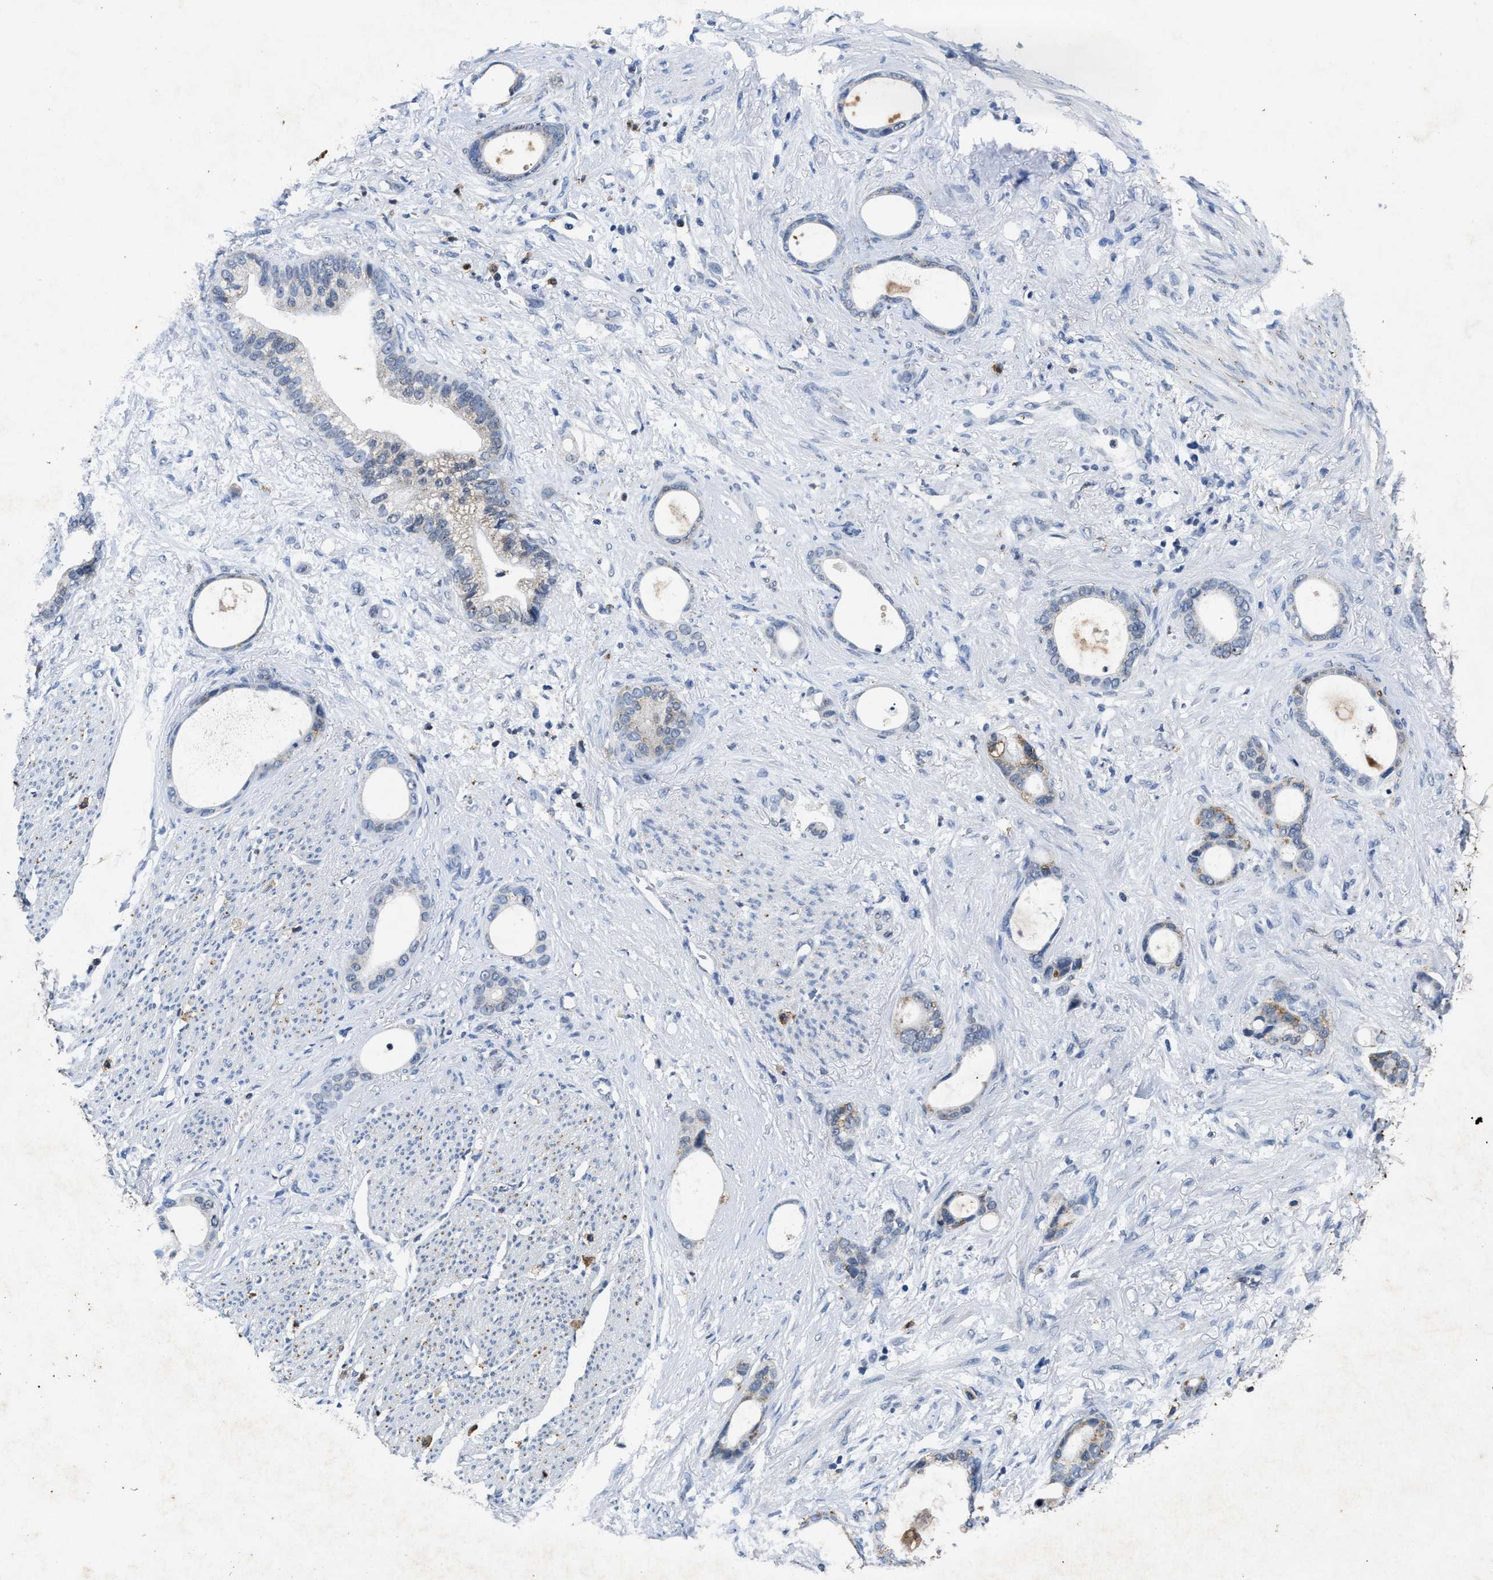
{"staining": {"intensity": "weak", "quantity": "<25%", "location": "cytoplasmic/membranous"}, "tissue": "stomach cancer", "cell_type": "Tumor cells", "image_type": "cancer", "snomed": [{"axis": "morphology", "description": "Adenocarcinoma, NOS"}, {"axis": "topography", "description": "Stomach"}], "caption": "DAB (3,3'-diaminobenzidine) immunohistochemical staining of human stomach adenocarcinoma shows no significant staining in tumor cells. (IHC, brightfield microscopy, high magnification).", "gene": "ACOX1", "patient": {"sex": "female", "age": 75}}